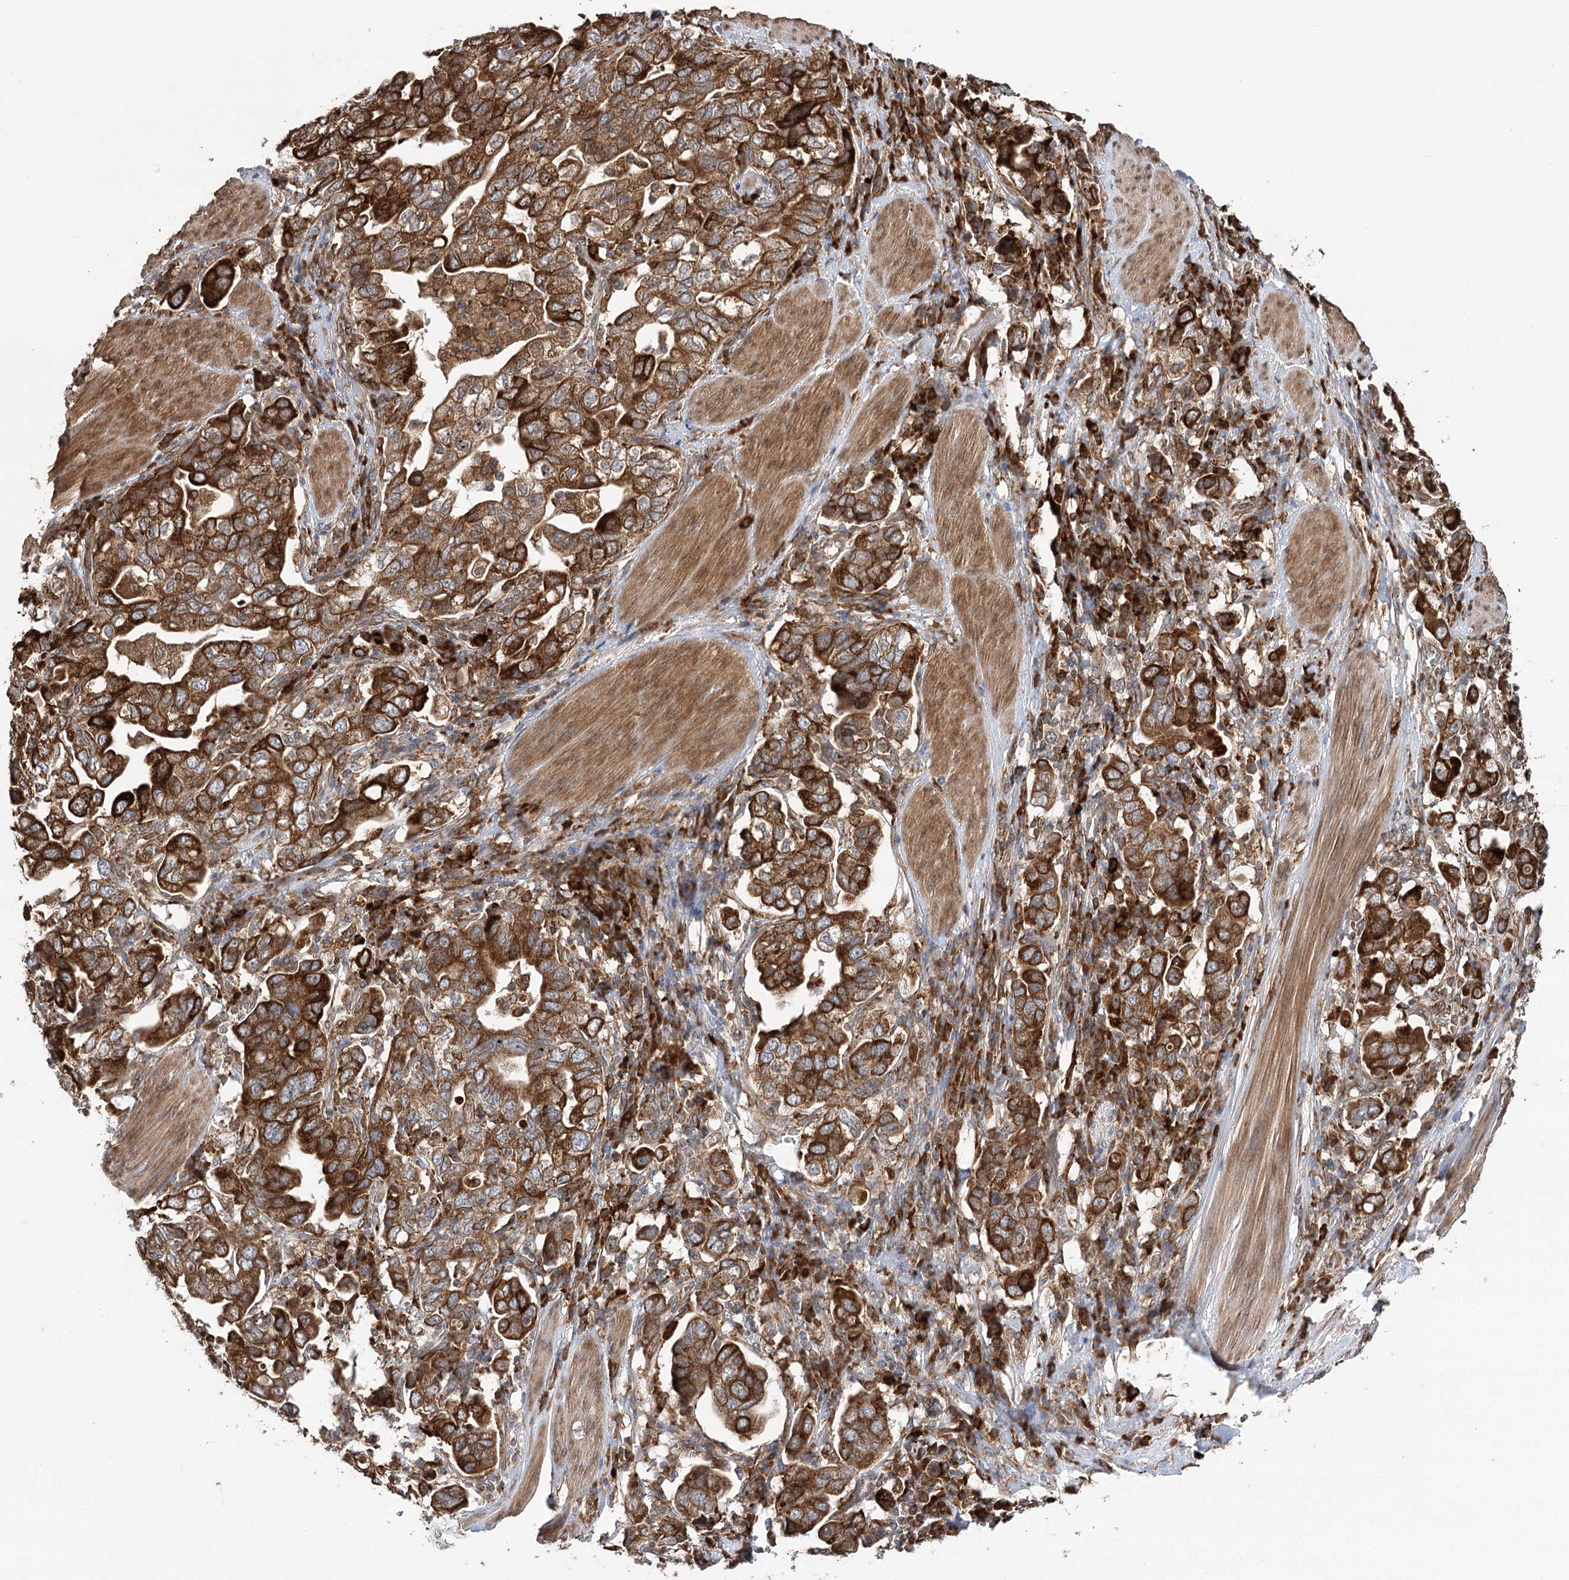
{"staining": {"intensity": "strong", "quantity": ">75%", "location": "cytoplasmic/membranous"}, "tissue": "stomach cancer", "cell_type": "Tumor cells", "image_type": "cancer", "snomed": [{"axis": "morphology", "description": "Adenocarcinoma, NOS"}, {"axis": "topography", "description": "Stomach, upper"}], "caption": "Immunohistochemistry photomicrograph of neoplastic tissue: stomach adenocarcinoma stained using immunohistochemistry demonstrates high levels of strong protein expression localized specifically in the cytoplasmic/membranous of tumor cells, appearing as a cytoplasmic/membranous brown color.", "gene": "DNAJB14", "patient": {"sex": "male", "age": 62}}